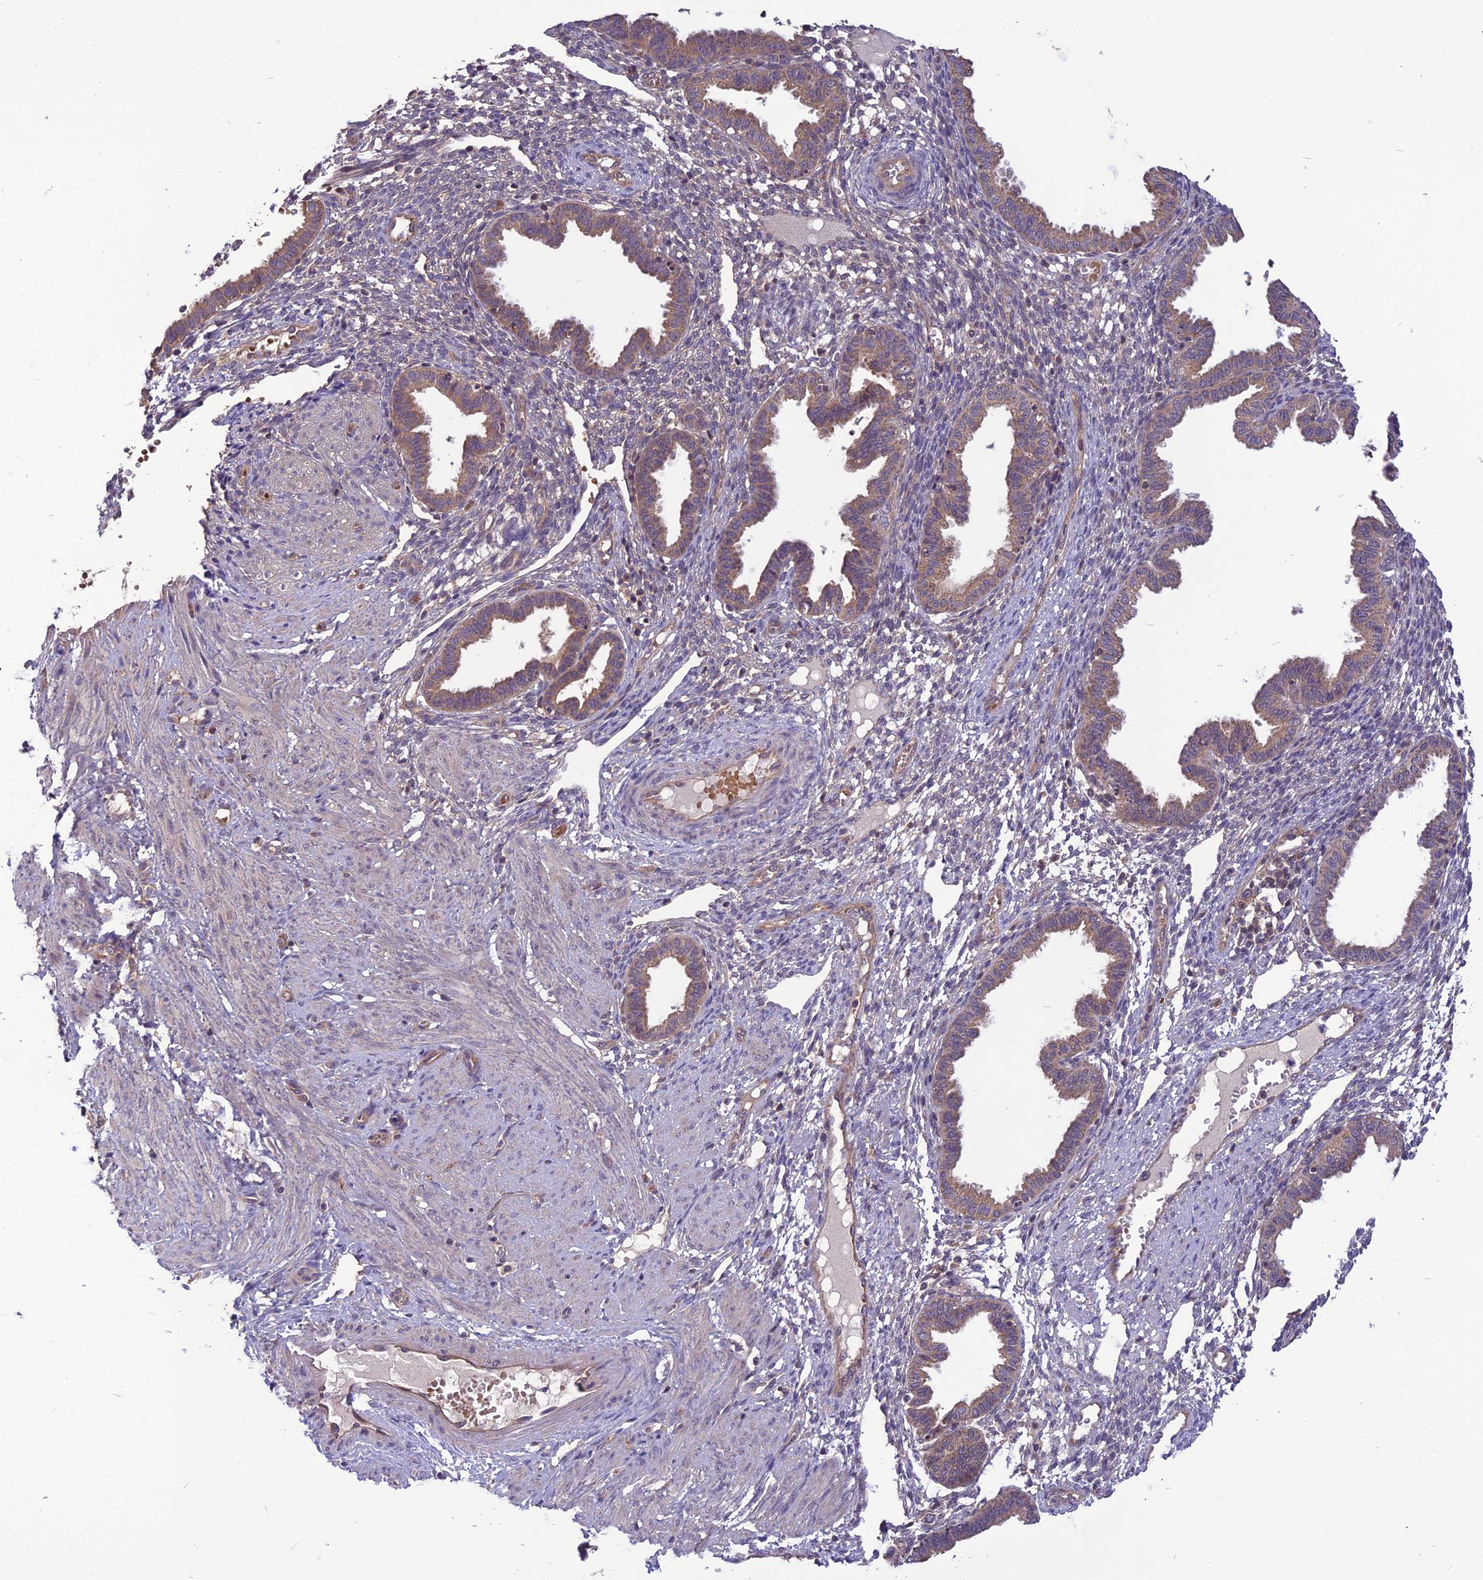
{"staining": {"intensity": "negative", "quantity": "none", "location": "none"}, "tissue": "endometrium", "cell_type": "Cells in endometrial stroma", "image_type": "normal", "snomed": [{"axis": "morphology", "description": "Normal tissue, NOS"}, {"axis": "topography", "description": "Endometrium"}], "caption": "Normal endometrium was stained to show a protein in brown. There is no significant staining in cells in endometrial stroma. (DAB immunohistochemistry, high magnification).", "gene": "PSMF1", "patient": {"sex": "female", "age": 33}}